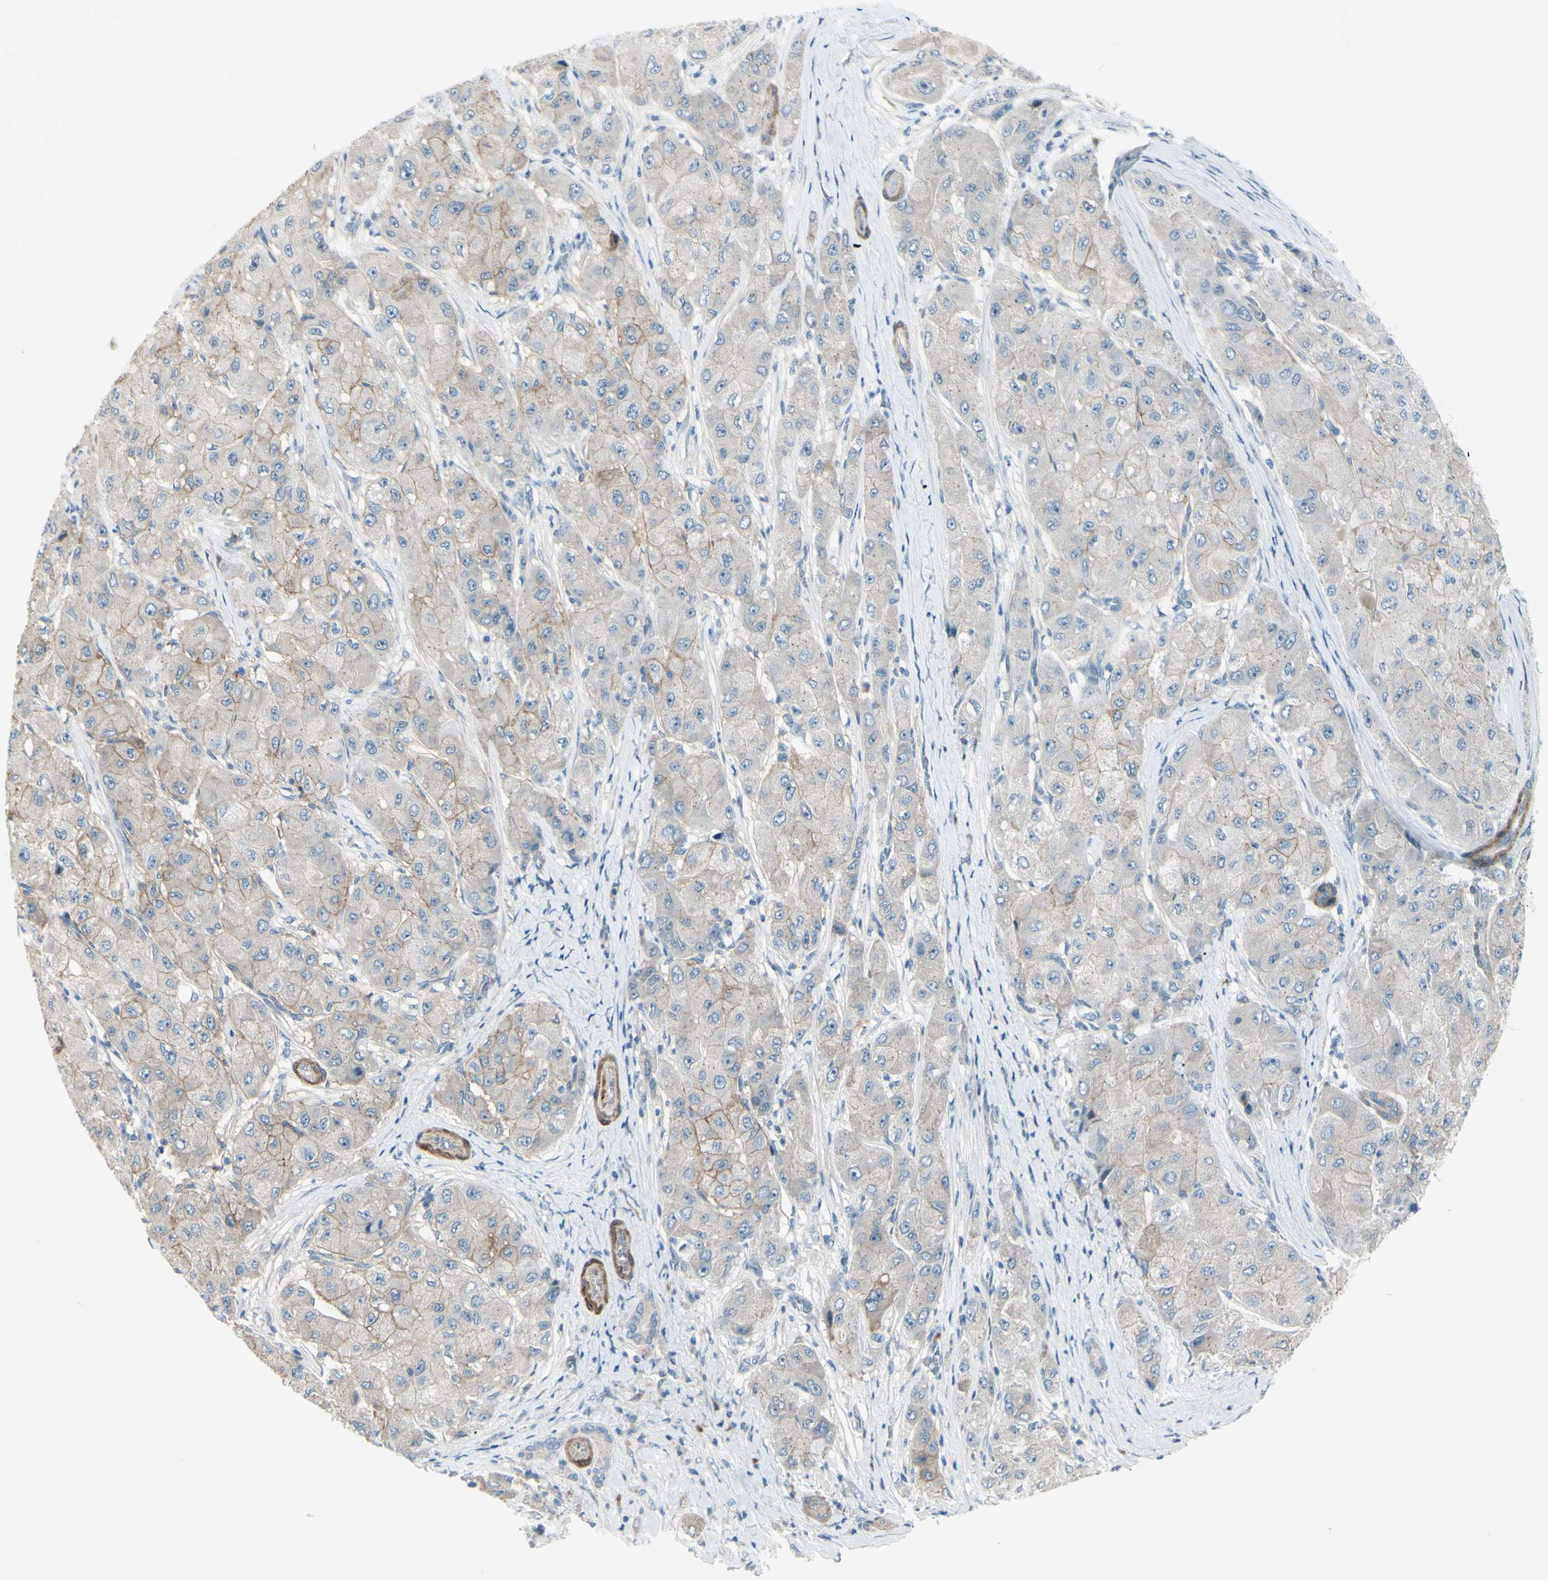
{"staining": {"intensity": "weak", "quantity": "25%-75%", "location": "cytoplasmic/membranous"}, "tissue": "liver cancer", "cell_type": "Tumor cells", "image_type": "cancer", "snomed": [{"axis": "morphology", "description": "Carcinoma, Hepatocellular, NOS"}, {"axis": "topography", "description": "Liver"}], "caption": "Hepatocellular carcinoma (liver) stained with immunohistochemistry (IHC) demonstrates weak cytoplasmic/membranous staining in about 25%-75% of tumor cells. (Stains: DAB (3,3'-diaminobenzidine) in brown, nuclei in blue, Microscopy: brightfield microscopy at high magnification).", "gene": "LRRK1", "patient": {"sex": "male", "age": 80}}